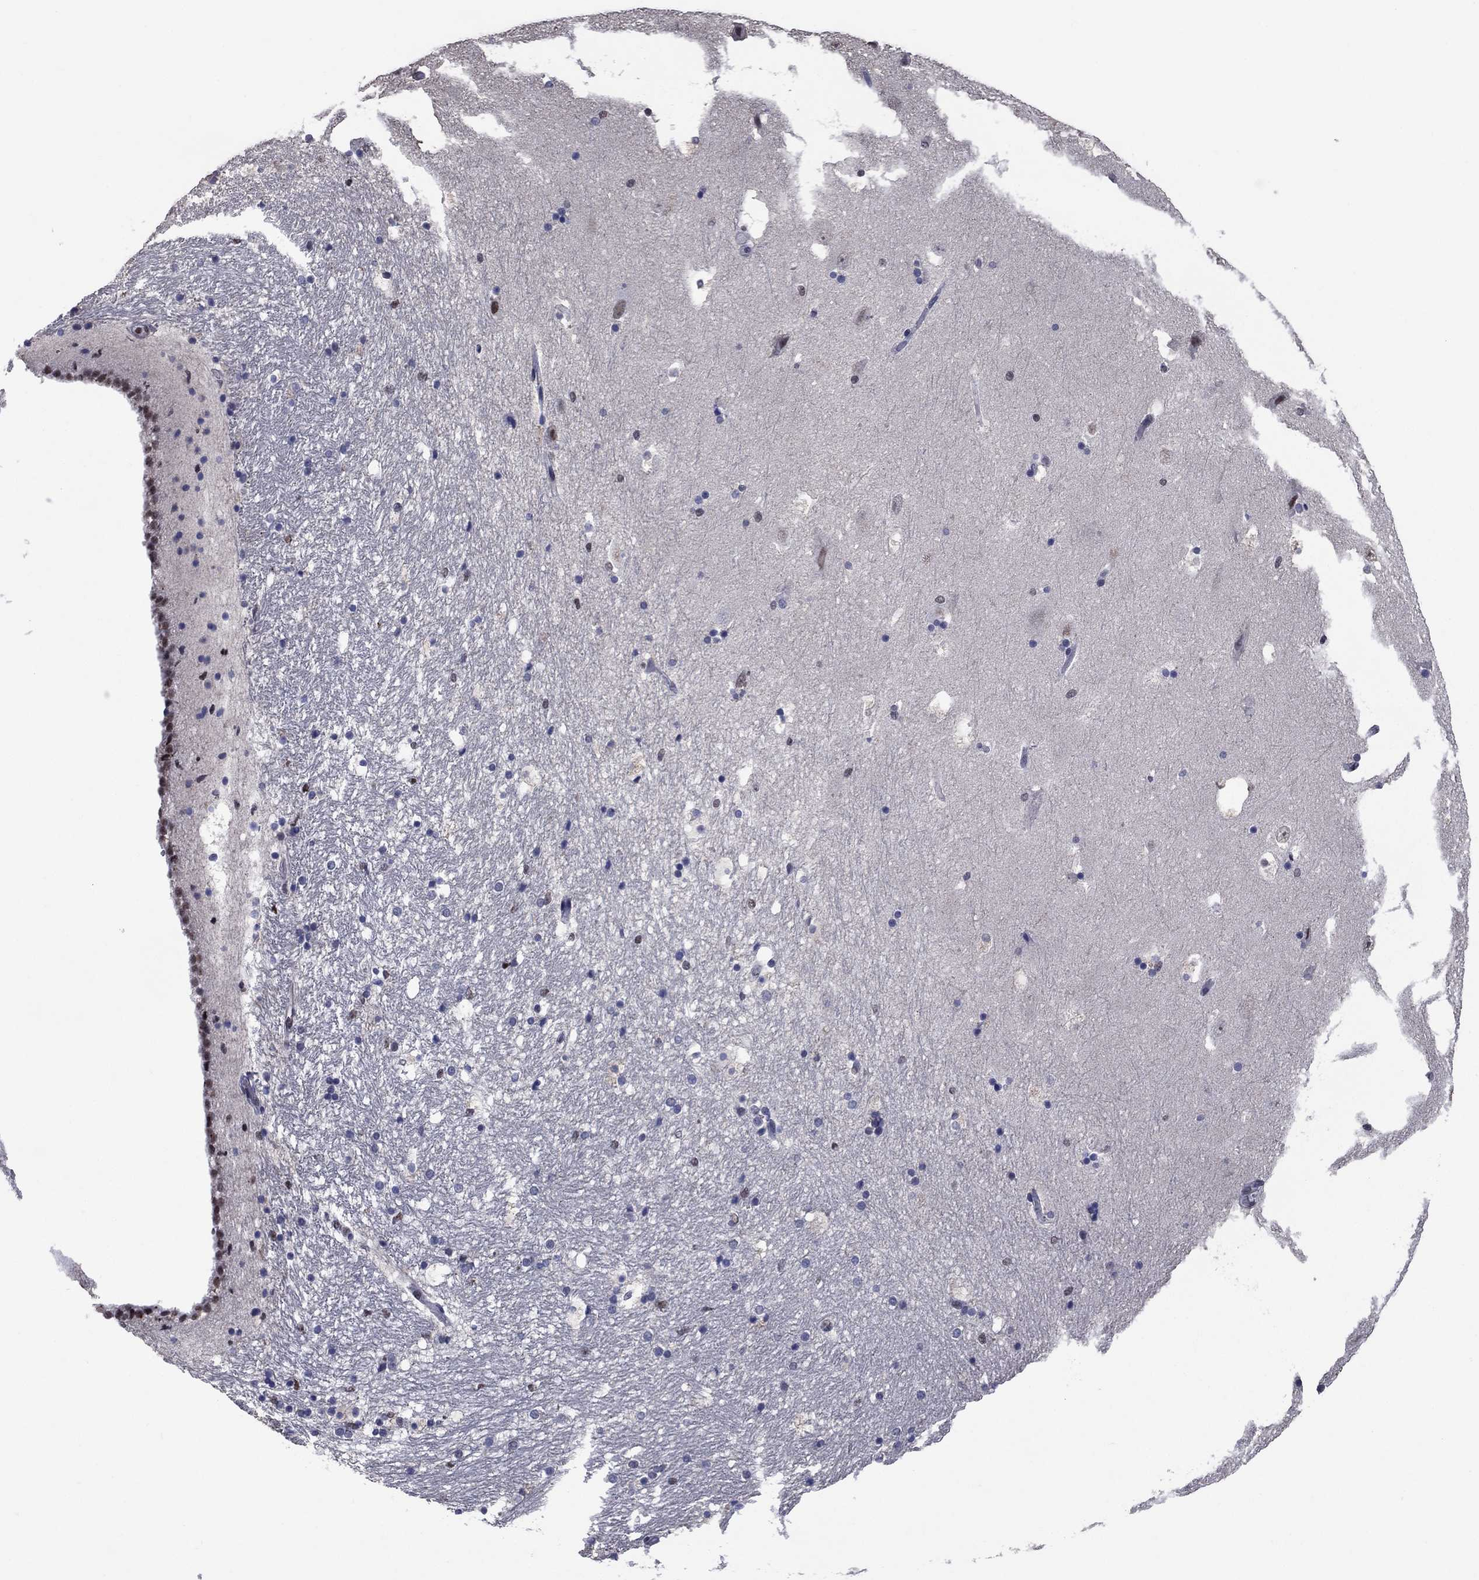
{"staining": {"intensity": "negative", "quantity": "none", "location": "none"}, "tissue": "hippocampus", "cell_type": "Glial cells", "image_type": "normal", "snomed": [{"axis": "morphology", "description": "Normal tissue, NOS"}, {"axis": "topography", "description": "Hippocampus"}], "caption": "This photomicrograph is of benign hippocampus stained with immunohistochemistry (IHC) to label a protein in brown with the nuclei are counter-stained blue. There is no staining in glial cells. Brightfield microscopy of immunohistochemistry stained with DAB (brown) and hematoxylin (blue), captured at high magnification.", "gene": "TYMS", "patient": {"sex": "male", "age": 51}}